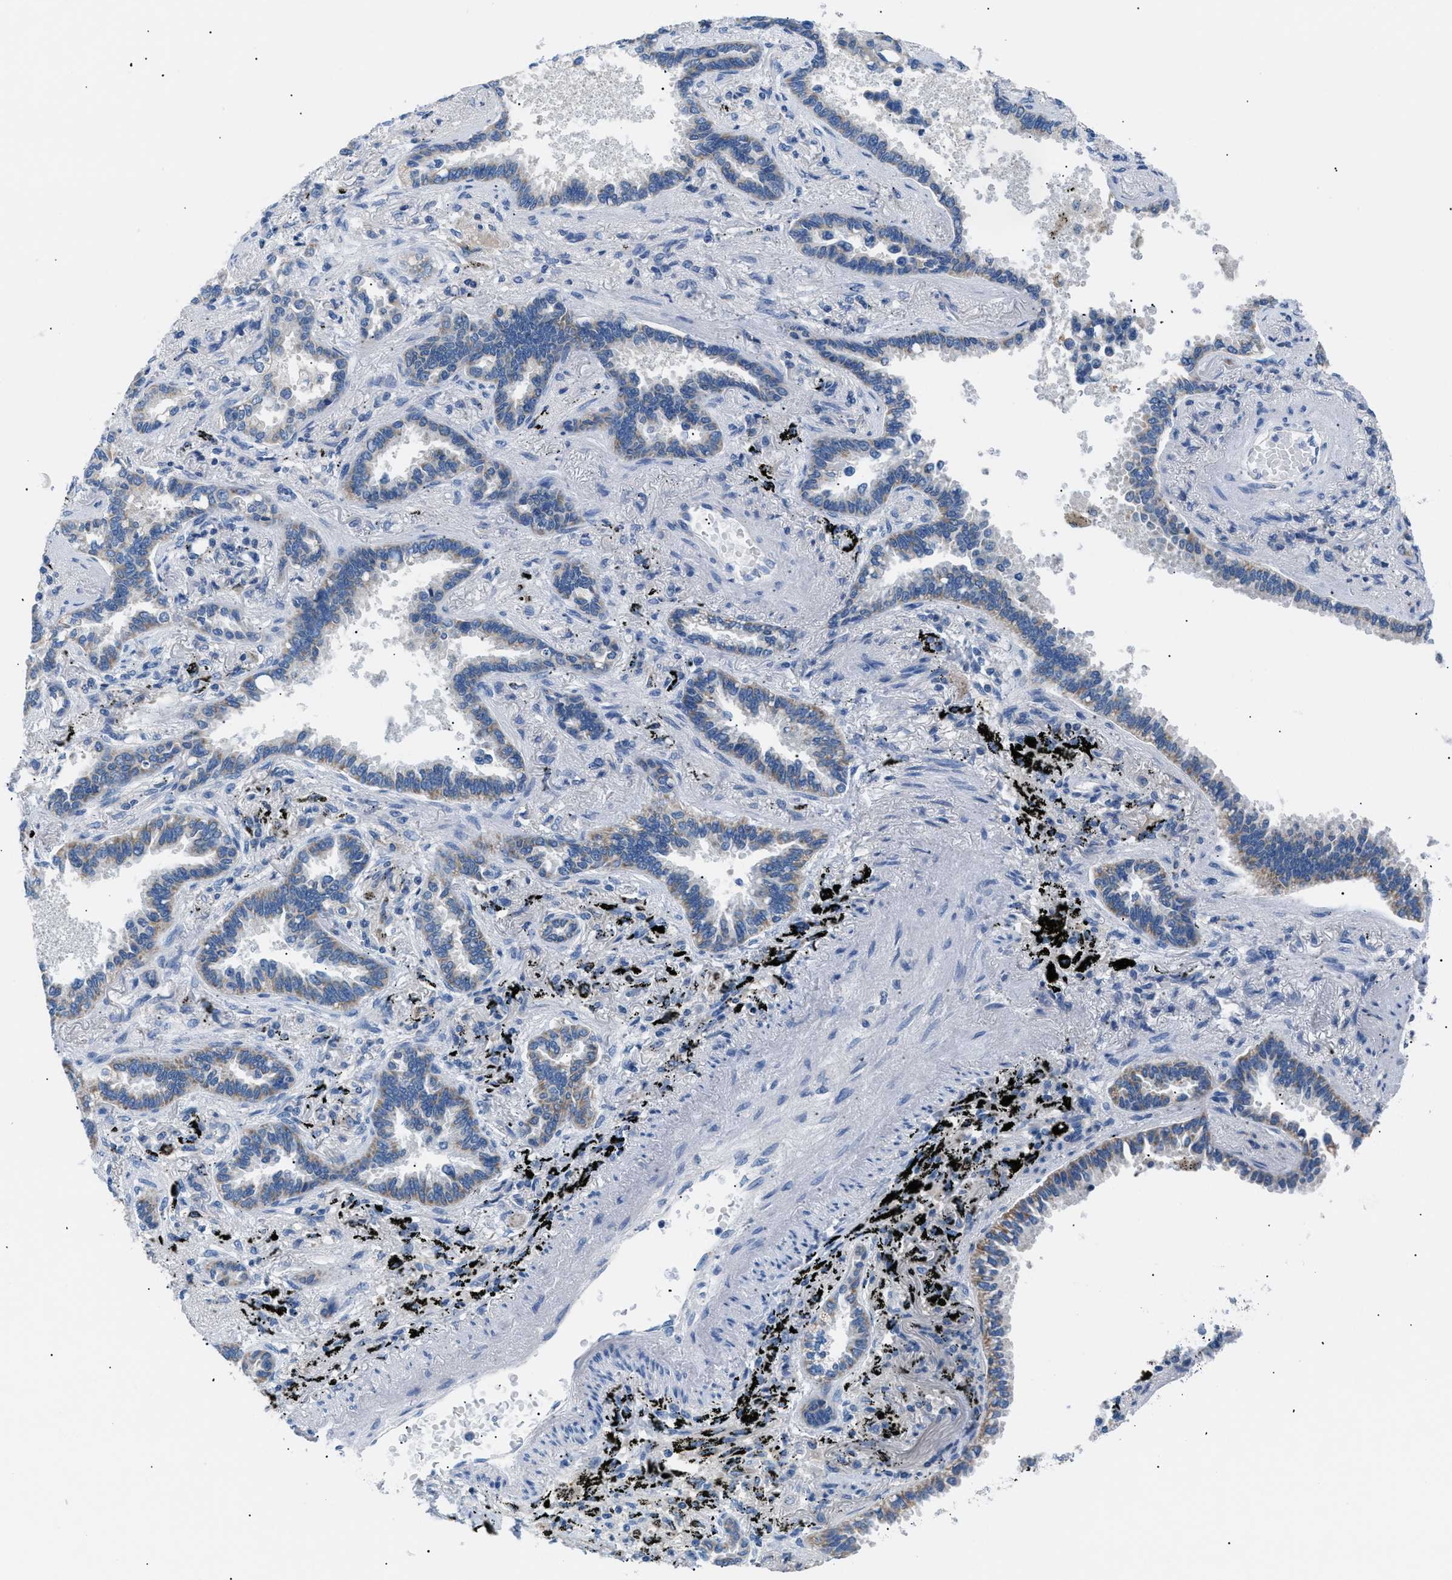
{"staining": {"intensity": "moderate", "quantity": "<25%", "location": "cytoplasmic/membranous"}, "tissue": "lung cancer", "cell_type": "Tumor cells", "image_type": "cancer", "snomed": [{"axis": "morphology", "description": "Normal tissue, NOS"}, {"axis": "morphology", "description": "Adenocarcinoma, NOS"}, {"axis": "topography", "description": "Lung"}], "caption": "Protein staining by immunohistochemistry (IHC) demonstrates moderate cytoplasmic/membranous positivity in about <25% of tumor cells in lung cancer (adenocarcinoma).", "gene": "ILDR1", "patient": {"sex": "male", "age": 59}}